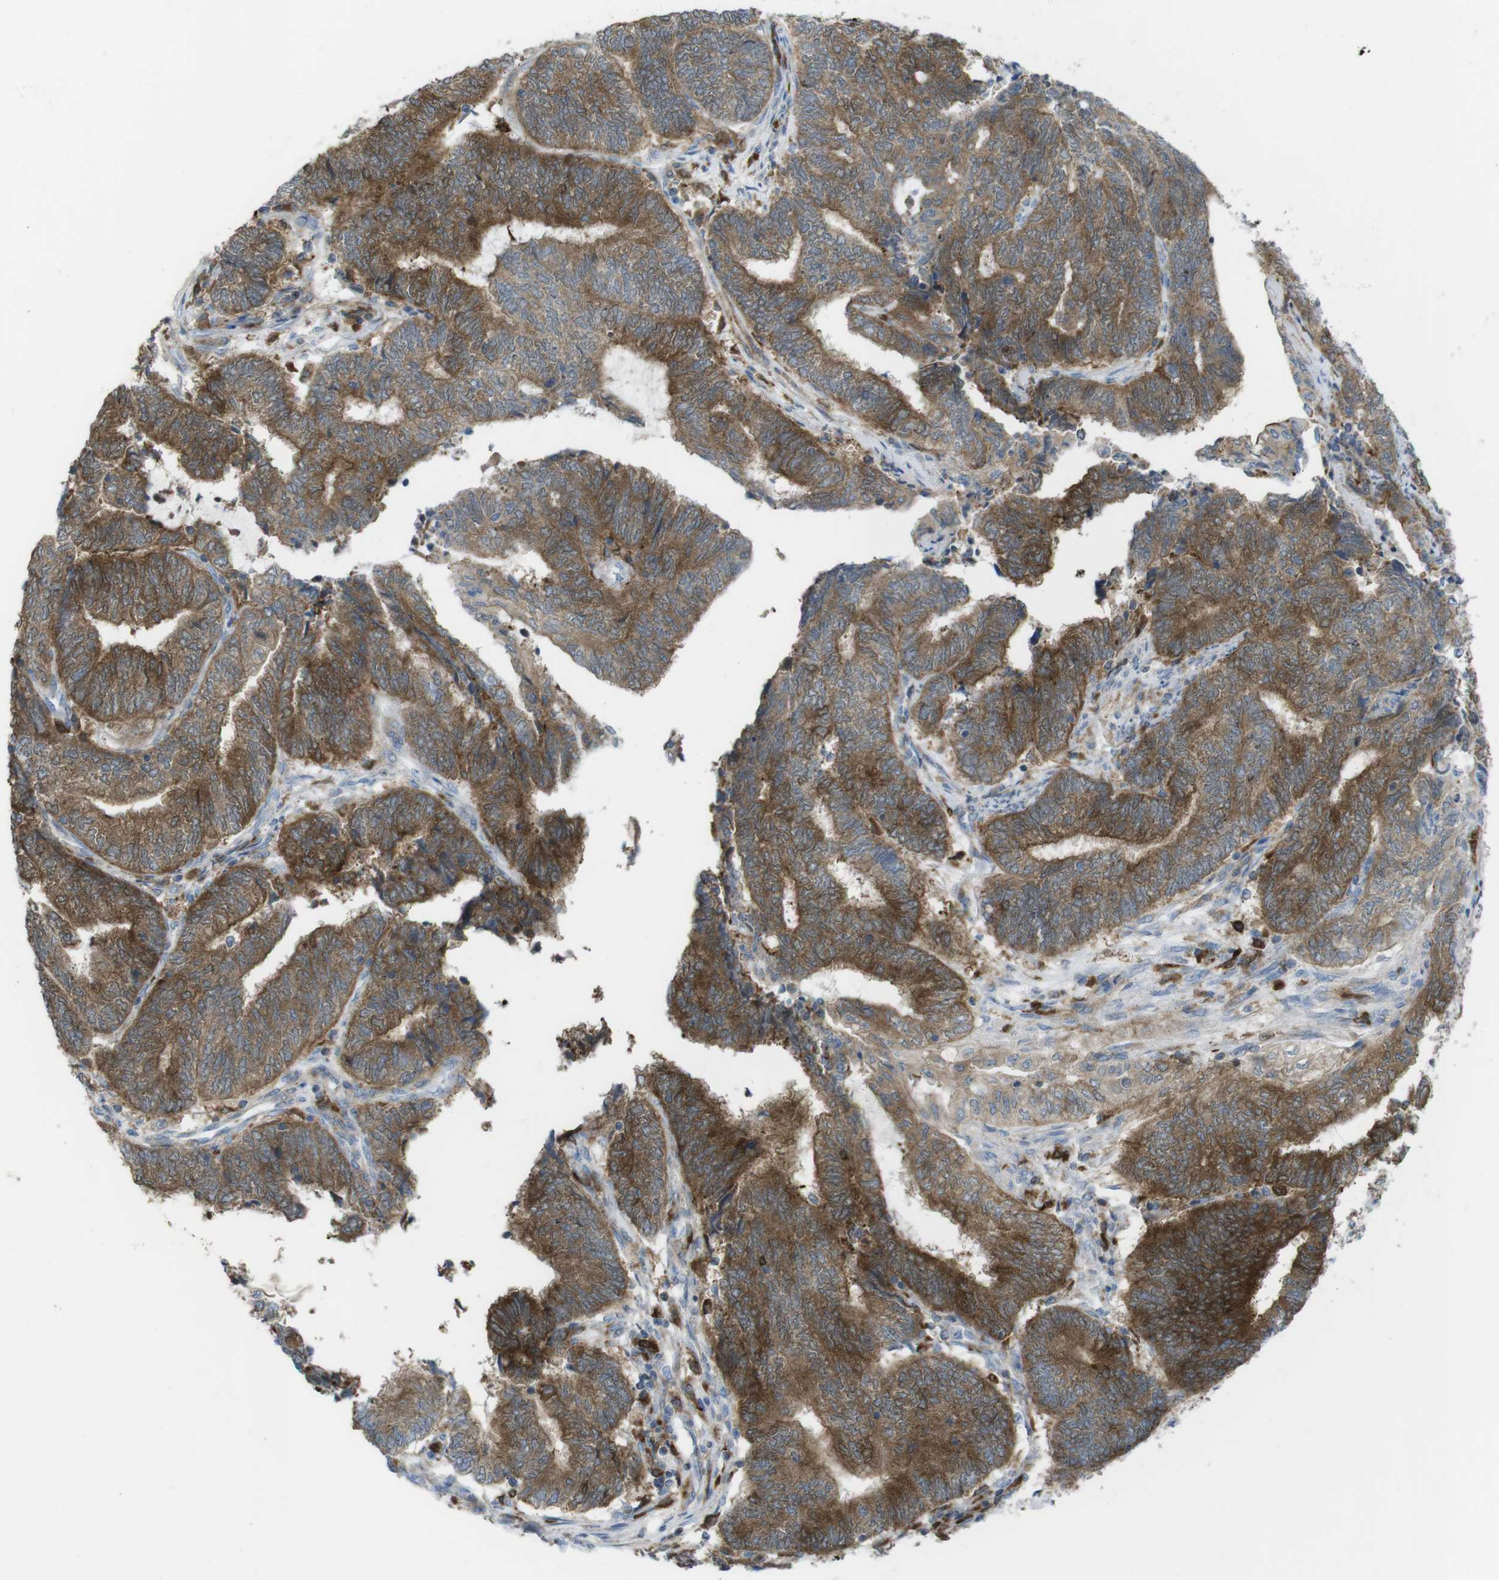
{"staining": {"intensity": "moderate", "quantity": ">75%", "location": "cytoplasmic/membranous"}, "tissue": "endometrial cancer", "cell_type": "Tumor cells", "image_type": "cancer", "snomed": [{"axis": "morphology", "description": "Adenocarcinoma, NOS"}, {"axis": "topography", "description": "Uterus"}, {"axis": "topography", "description": "Endometrium"}], "caption": "Endometrial adenocarcinoma tissue demonstrates moderate cytoplasmic/membranous positivity in about >75% of tumor cells", "gene": "PRKCD", "patient": {"sex": "female", "age": 70}}